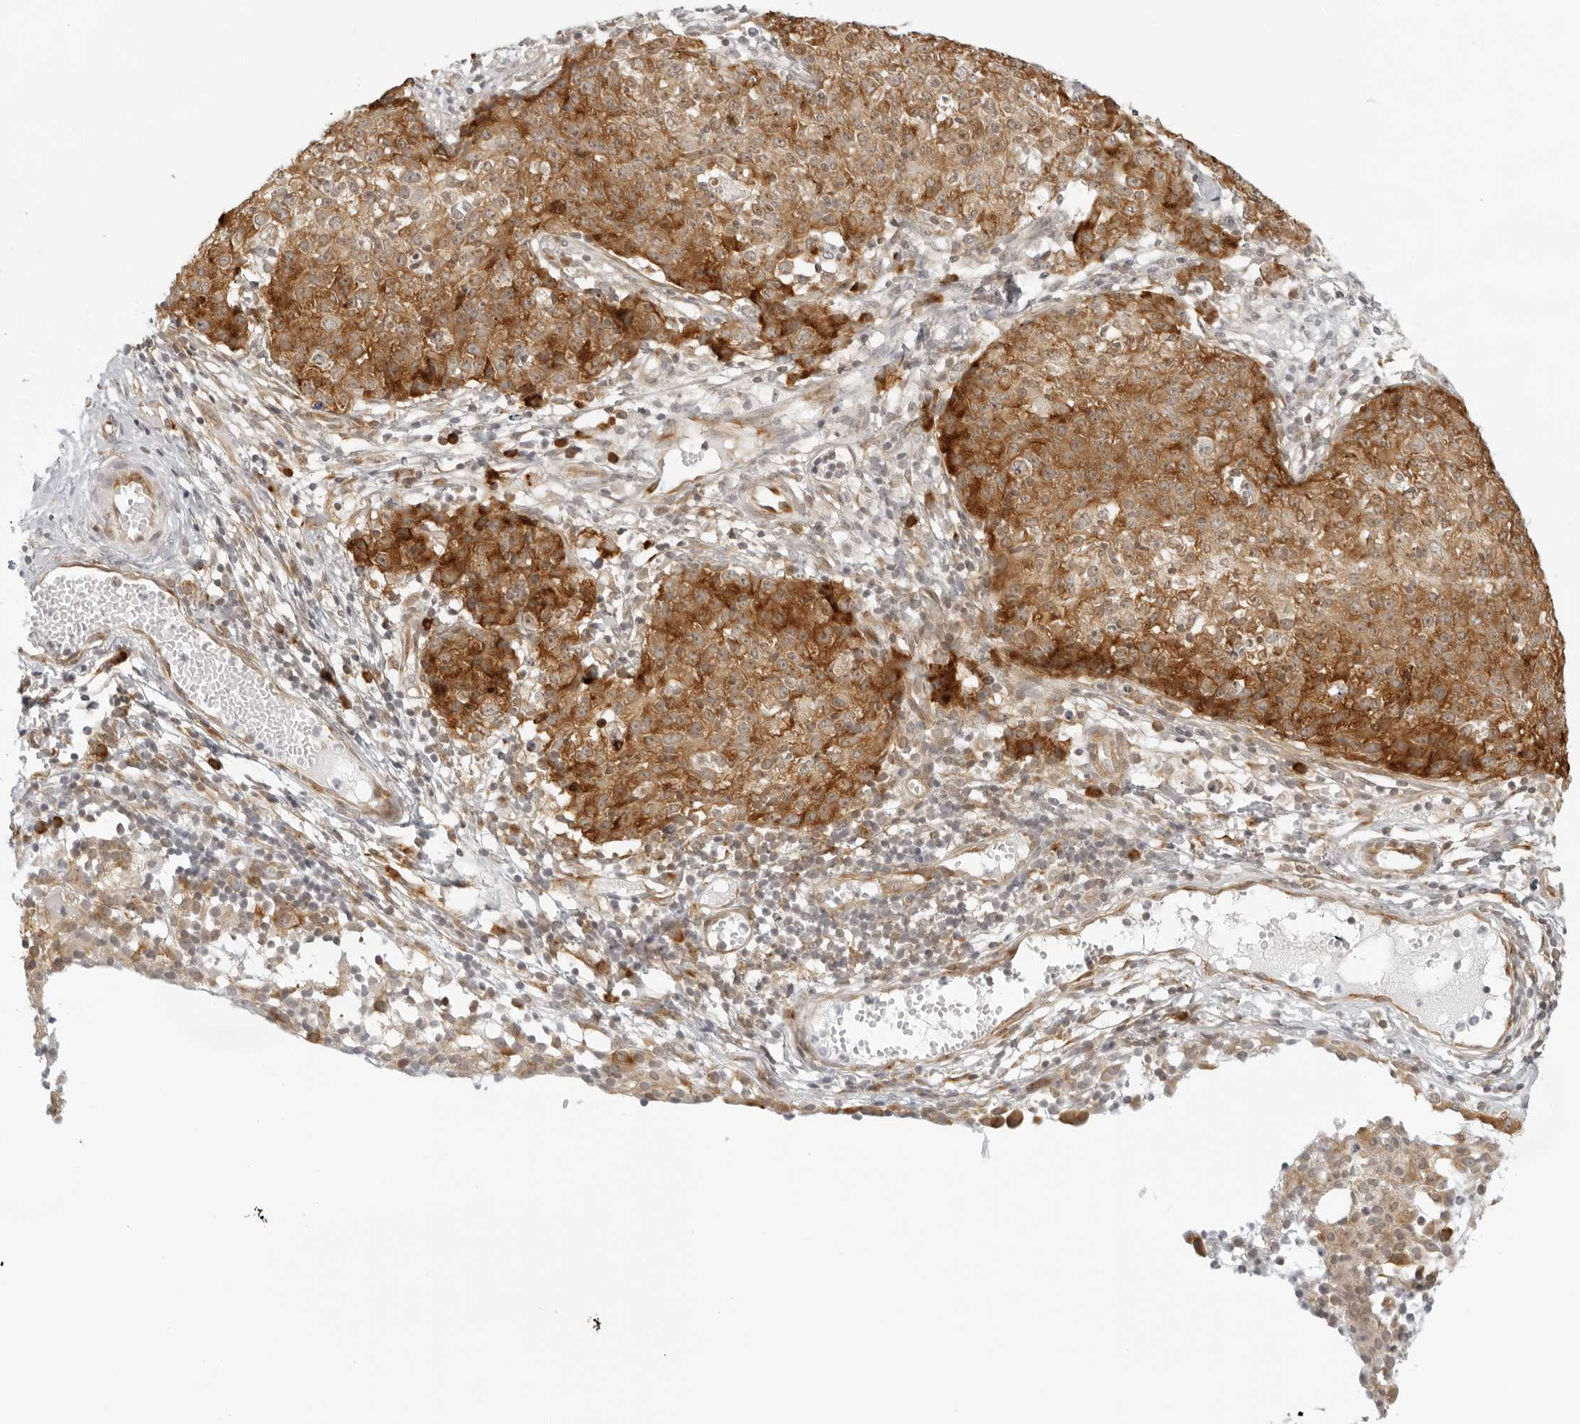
{"staining": {"intensity": "moderate", "quantity": ">75%", "location": "cytoplasmic/membranous"}, "tissue": "ovarian cancer", "cell_type": "Tumor cells", "image_type": "cancer", "snomed": [{"axis": "morphology", "description": "Carcinoma, endometroid"}, {"axis": "topography", "description": "Ovary"}], "caption": "An immunohistochemistry micrograph of neoplastic tissue is shown. Protein staining in brown highlights moderate cytoplasmic/membranous positivity in ovarian endometroid carcinoma within tumor cells. (IHC, brightfield microscopy, high magnification).", "gene": "EIF4G1", "patient": {"sex": "female", "age": 42}}